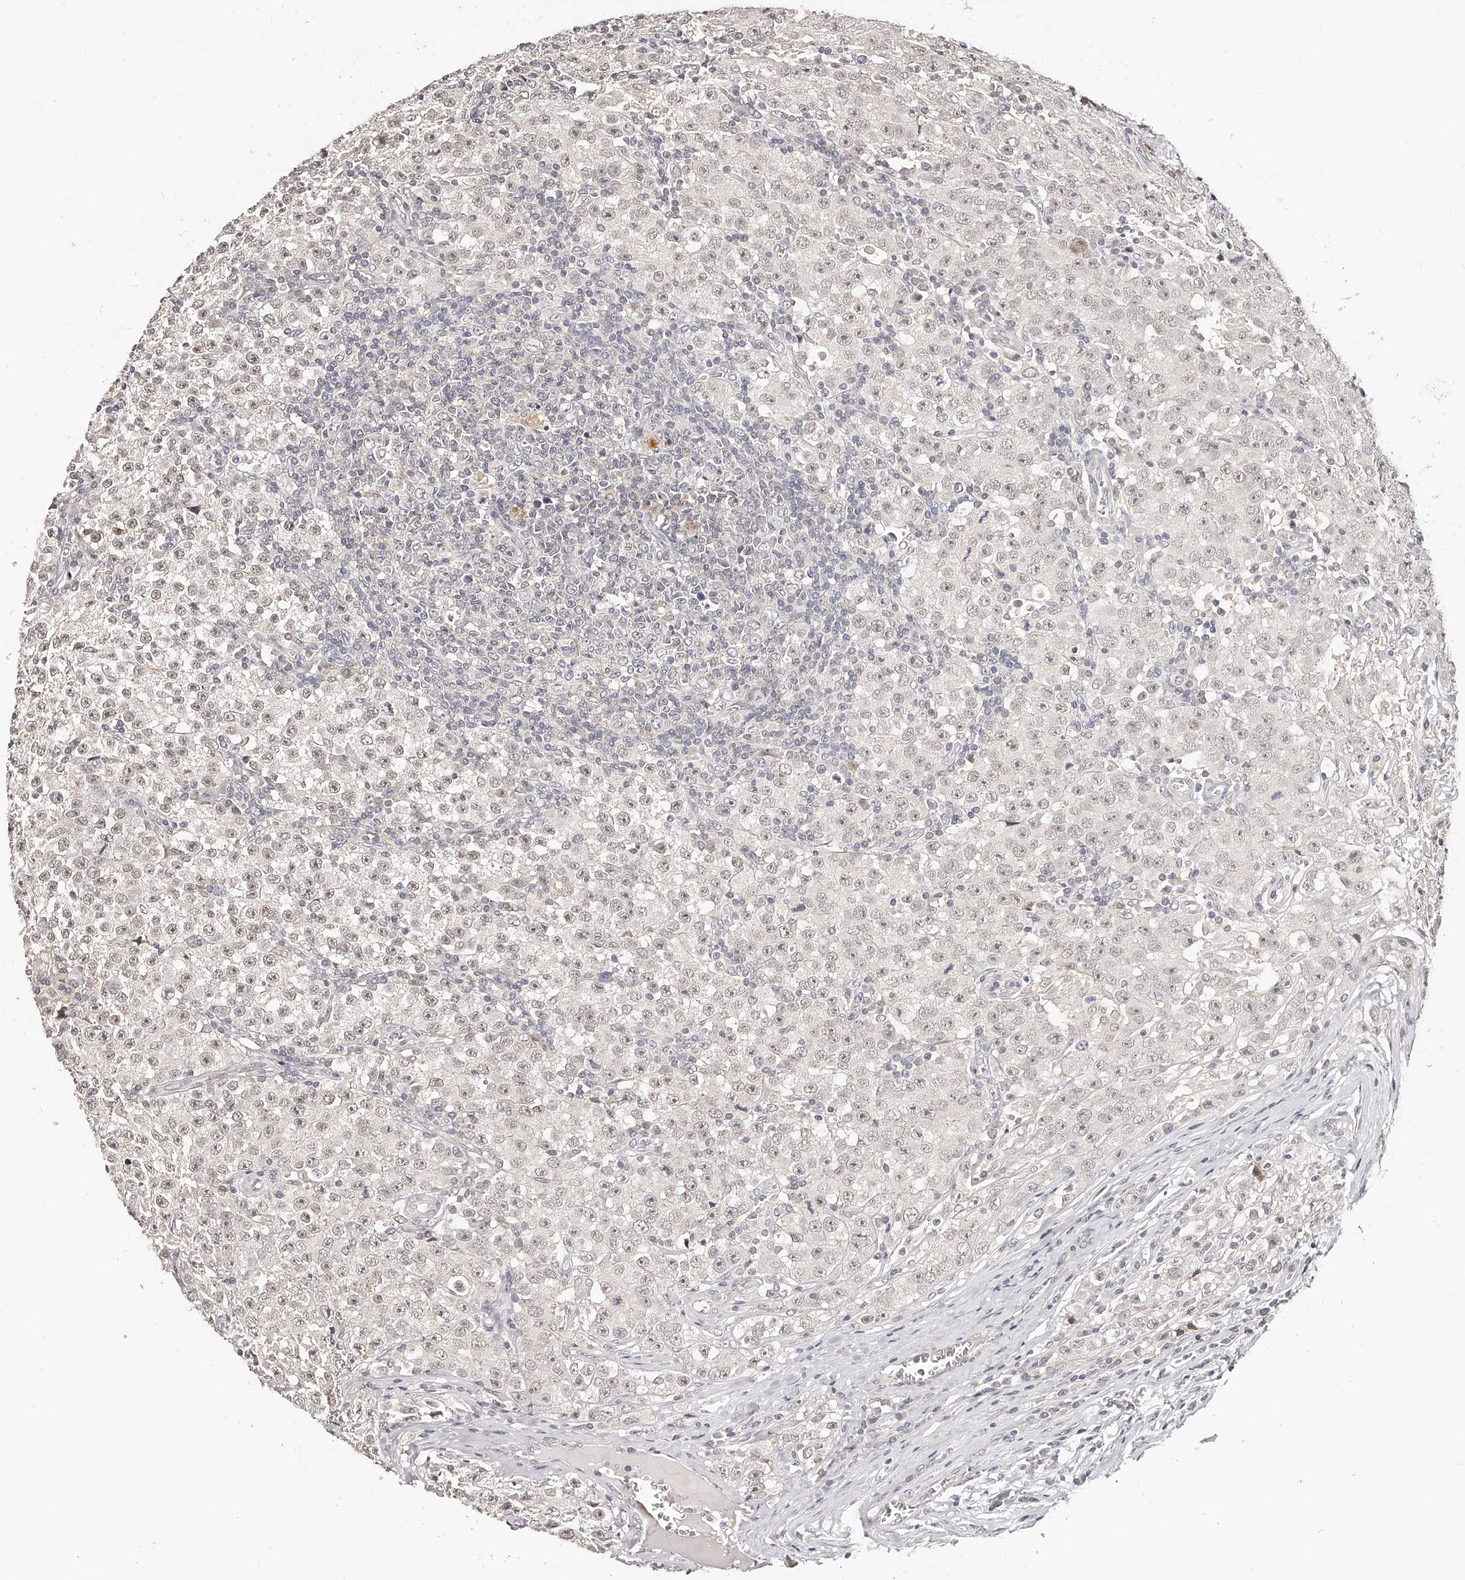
{"staining": {"intensity": "weak", "quantity": "25%-75%", "location": "nuclear"}, "tissue": "testis cancer", "cell_type": "Tumor cells", "image_type": "cancer", "snomed": [{"axis": "morphology", "description": "Seminoma, NOS"}, {"axis": "morphology", "description": "Carcinoma, Embryonal, NOS"}, {"axis": "topography", "description": "Testis"}], "caption": "Testis cancer stained for a protein (brown) reveals weak nuclear positive staining in approximately 25%-75% of tumor cells.", "gene": "ZNF789", "patient": {"sex": "male", "age": 43}}